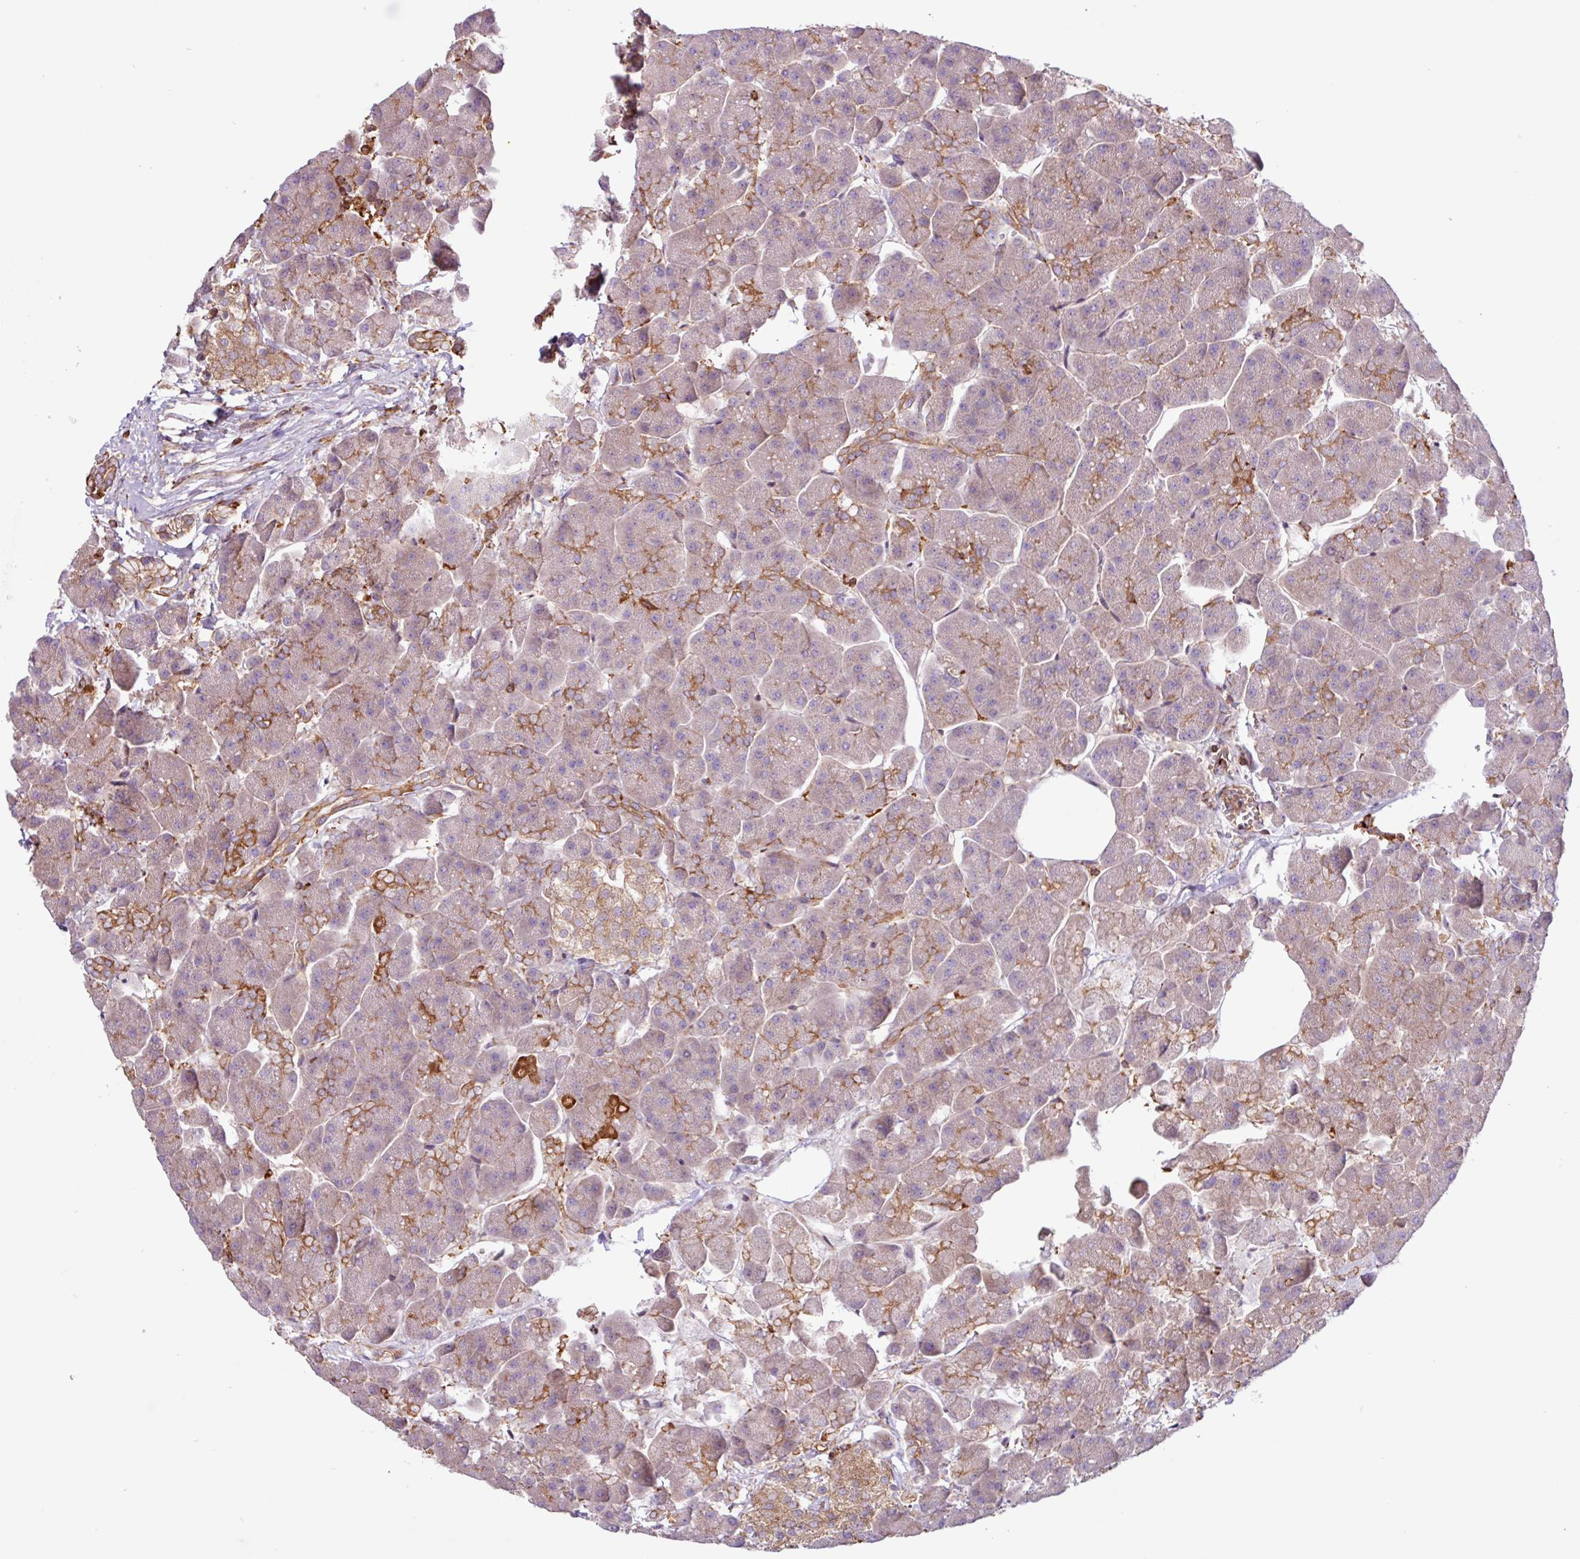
{"staining": {"intensity": "moderate", "quantity": ">75%", "location": "cytoplasmic/membranous"}, "tissue": "pancreas", "cell_type": "Exocrine glandular cells", "image_type": "normal", "snomed": [{"axis": "morphology", "description": "Normal tissue, NOS"}, {"axis": "topography", "description": "Pancreas"}, {"axis": "topography", "description": "Peripheral nerve tissue"}], "caption": "Immunohistochemistry of benign pancreas reveals medium levels of moderate cytoplasmic/membranous staining in approximately >75% of exocrine glandular cells.", "gene": "ACTR3B", "patient": {"sex": "male", "age": 54}}